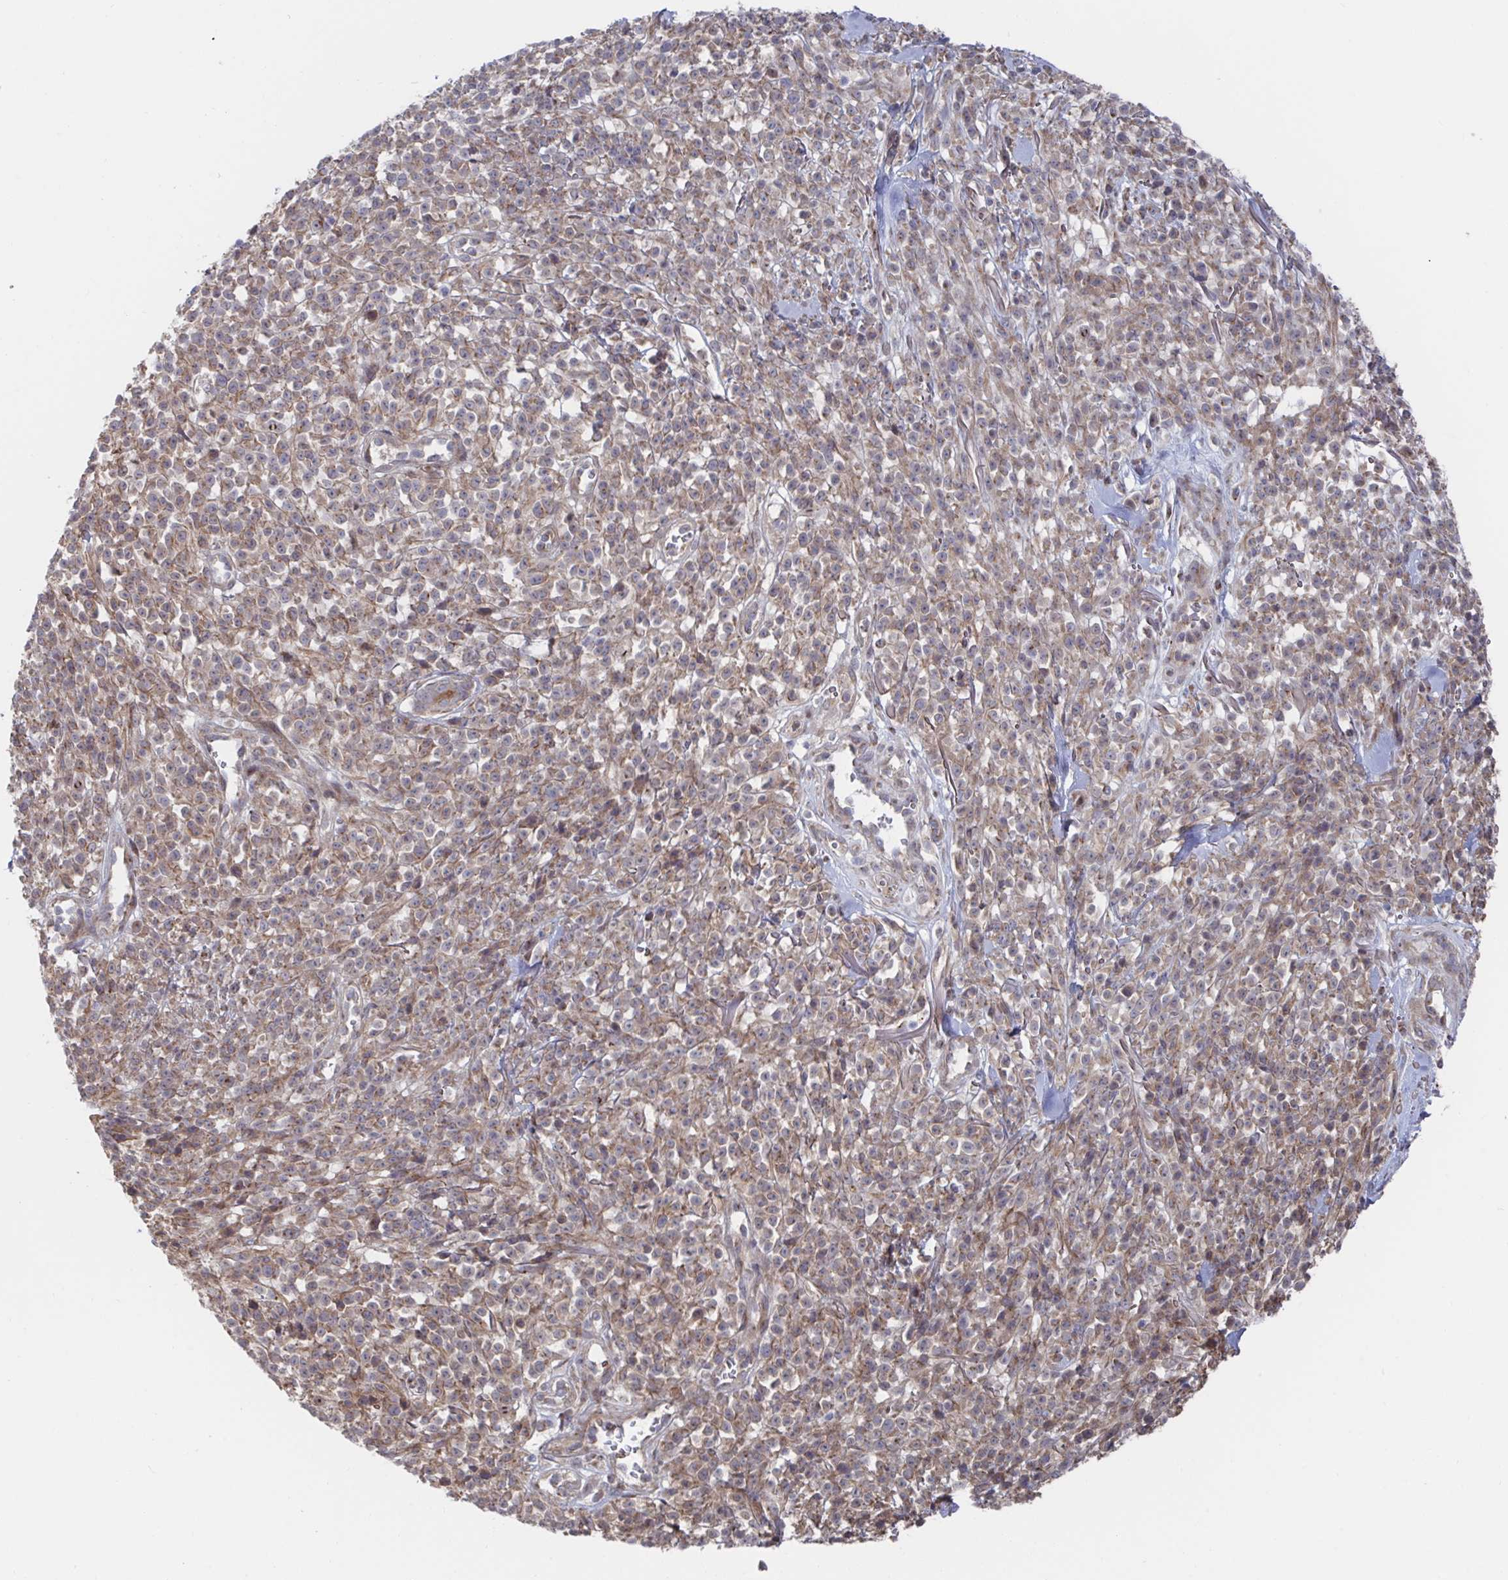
{"staining": {"intensity": "weak", "quantity": ">75%", "location": "cytoplasmic/membranous"}, "tissue": "melanoma", "cell_type": "Tumor cells", "image_type": "cancer", "snomed": [{"axis": "morphology", "description": "Malignant melanoma, NOS"}, {"axis": "topography", "description": "Skin"}, {"axis": "topography", "description": "Skin of trunk"}], "caption": "The photomicrograph demonstrates staining of malignant melanoma, revealing weak cytoplasmic/membranous protein staining (brown color) within tumor cells.", "gene": "FJX1", "patient": {"sex": "male", "age": 74}}